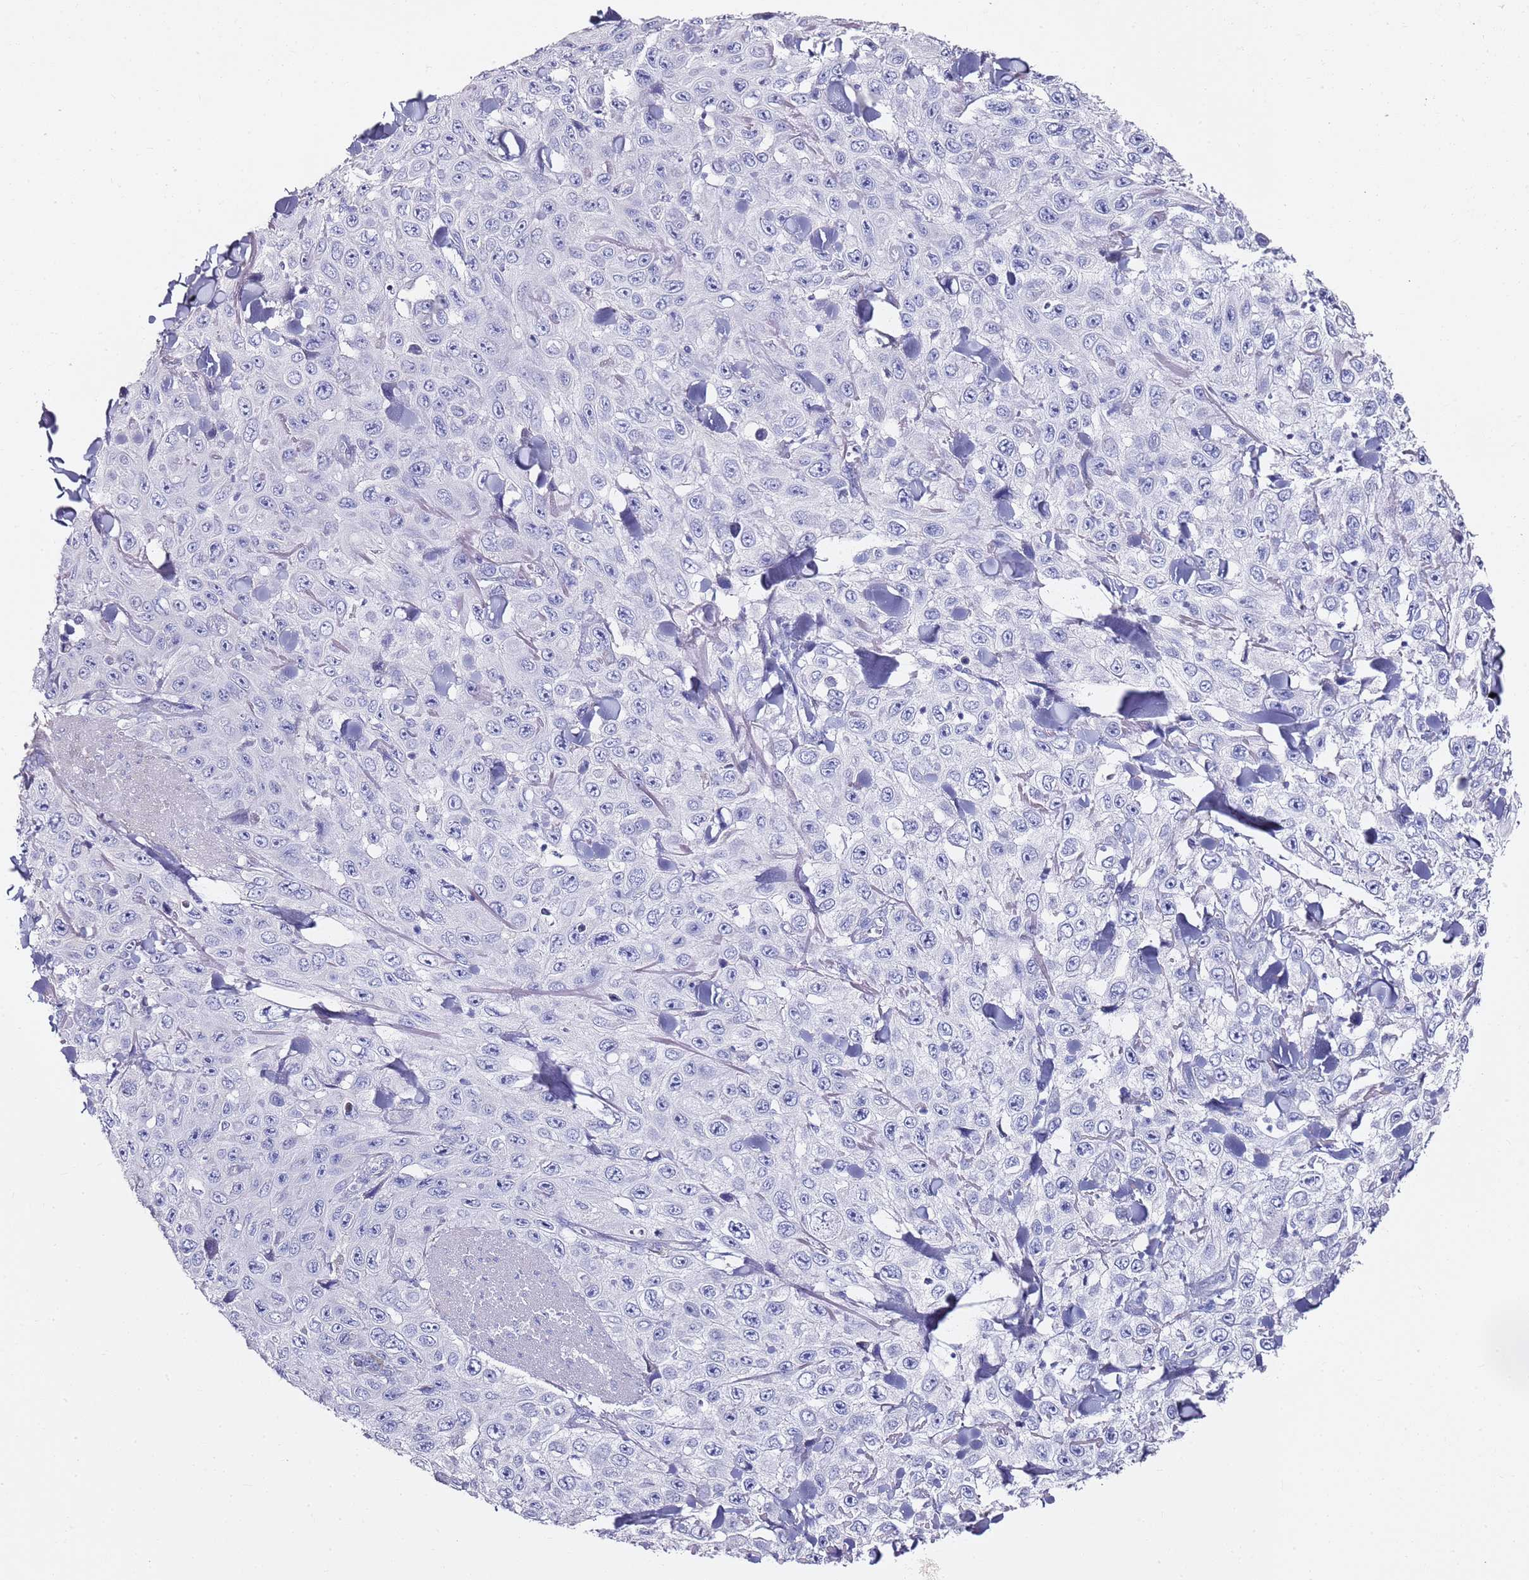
{"staining": {"intensity": "negative", "quantity": "none", "location": "none"}, "tissue": "skin cancer", "cell_type": "Tumor cells", "image_type": "cancer", "snomed": [{"axis": "morphology", "description": "Squamous cell carcinoma, NOS"}, {"axis": "topography", "description": "Skin"}], "caption": "DAB (3,3'-diaminobenzidine) immunohistochemical staining of skin squamous cell carcinoma reveals no significant expression in tumor cells.", "gene": "MYBPC3", "patient": {"sex": "male", "age": 82}}